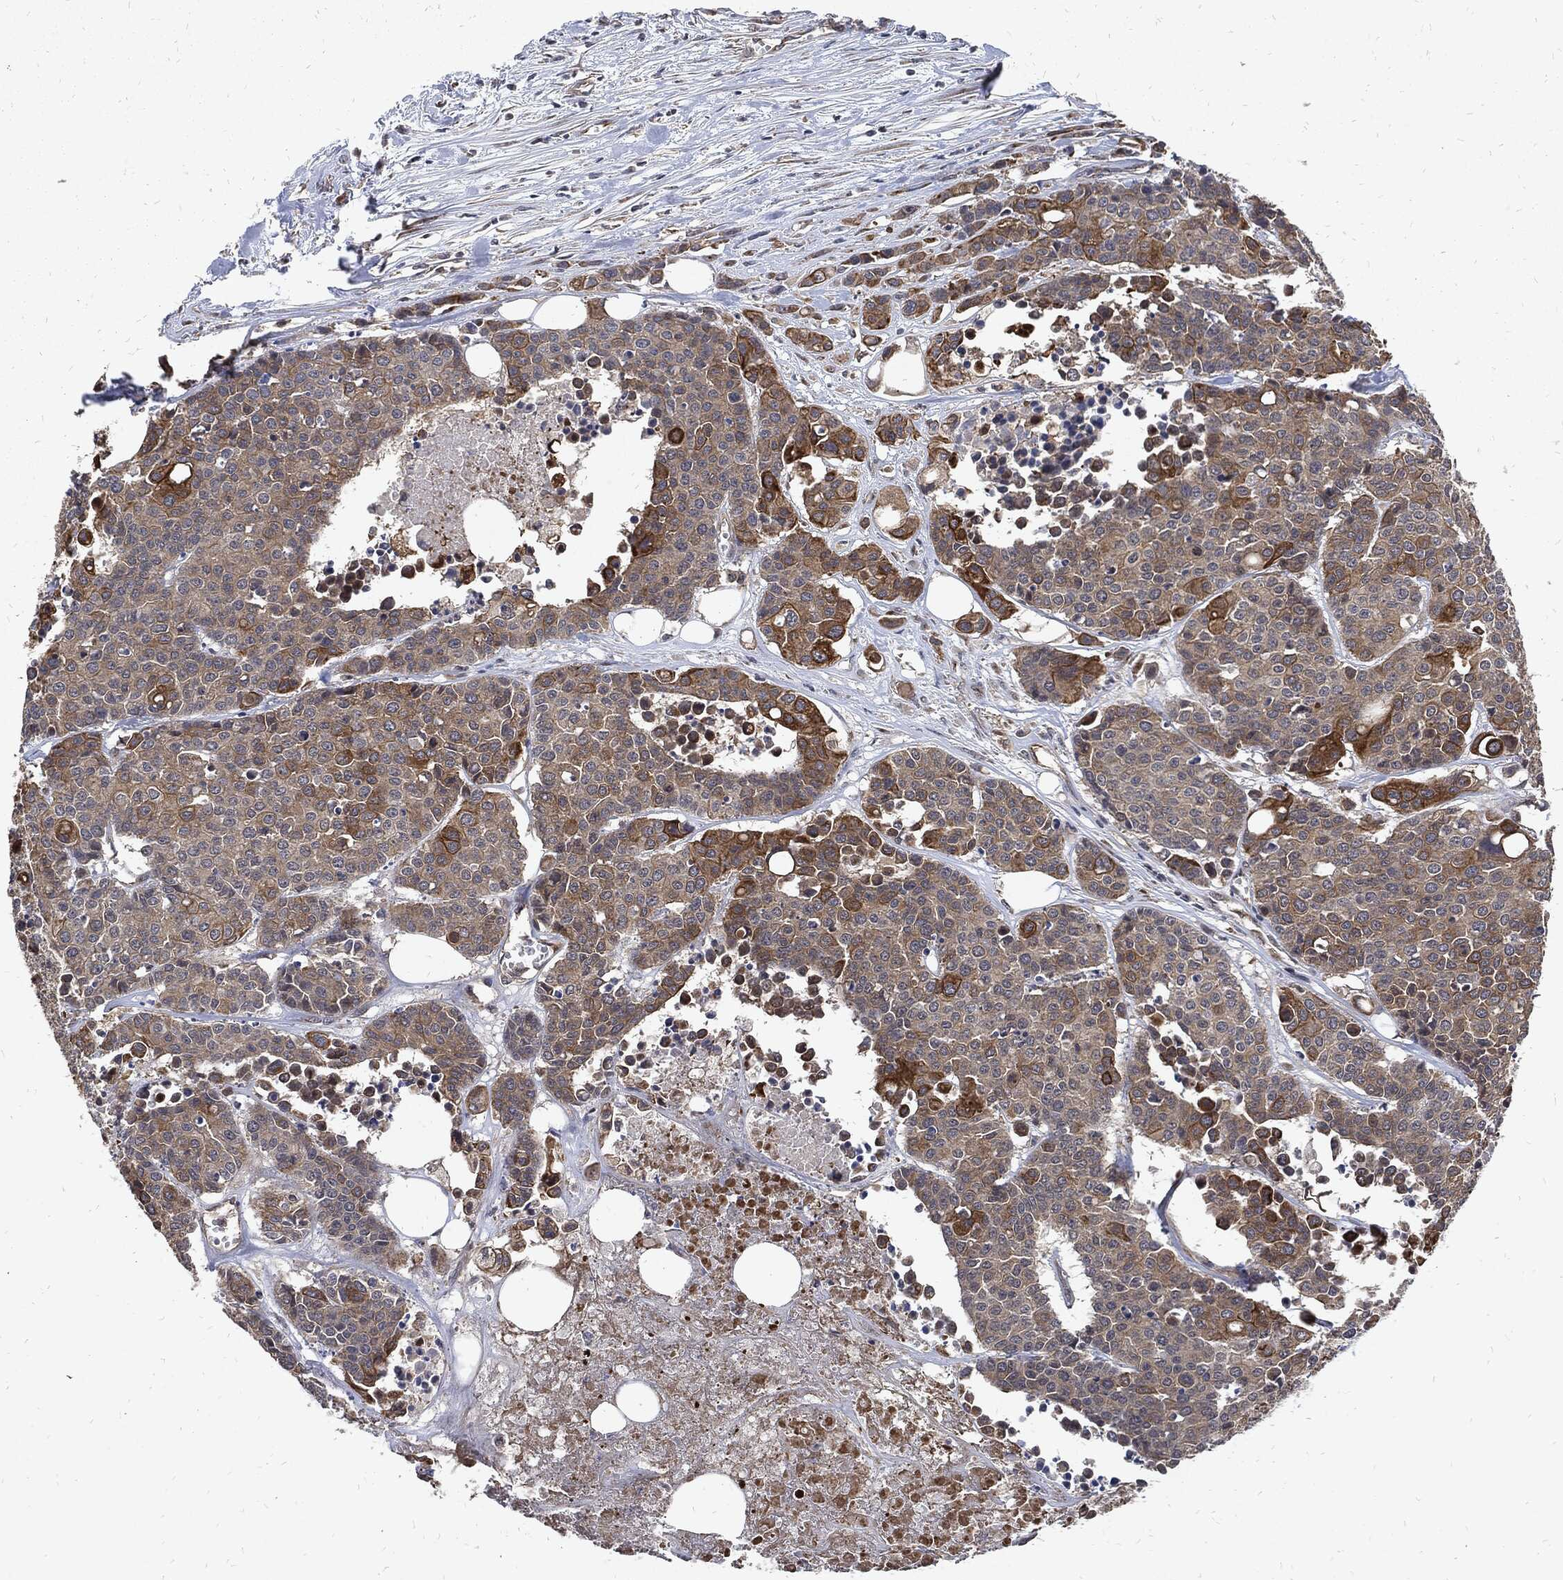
{"staining": {"intensity": "strong", "quantity": "<25%", "location": "cytoplasmic/membranous"}, "tissue": "carcinoid", "cell_type": "Tumor cells", "image_type": "cancer", "snomed": [{"axis": "morphology", "description": "Carcinoid, malignant, NOS"}, {"axis": "topography", "description": "Colon"}], "caption": "Protein staining of carcinoid (malignant) tissue shows strong cytoplasmic/membranous staining in about <25% of tumor cells.", "gene": "DCTN1", "patient": {"sex": "male", "age": 81}}